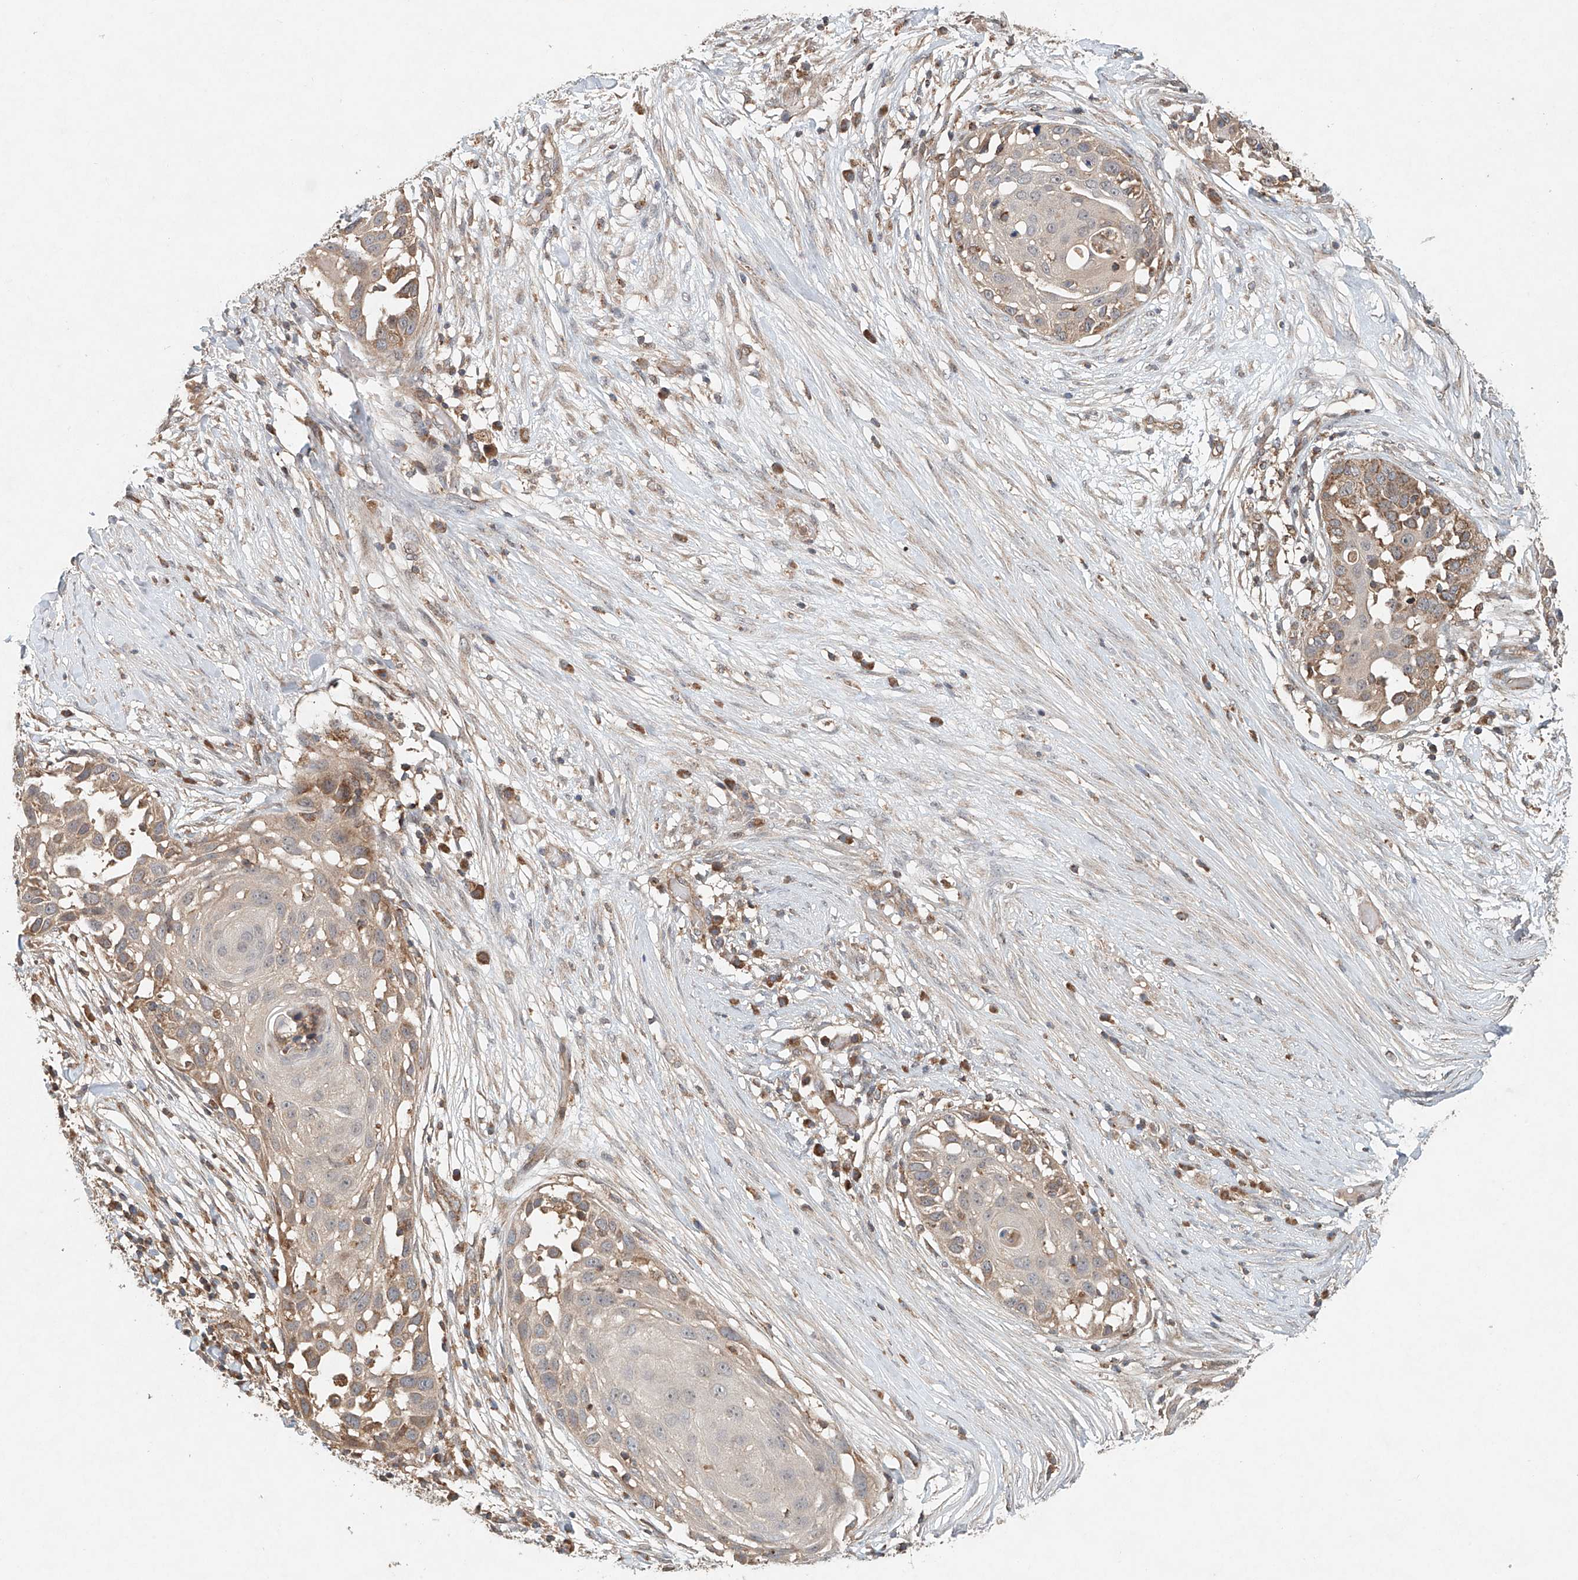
{"staining": {"intensity": "weak", "quantity": "<25%", "location": "cytoplasmic/membranous"}, "tissue": "skin cancer", "cell_type": "Tumor cells", "image_type": "cancer", "snomed": [{"axis": "morphology", "description": "Squamous cell carcinoma, NOS"}, {"axis": "topography", "description": "Skin"}], "caption": "This histopathology image is of skin cancer (squamous cell carcinoma) stained with immunohistochemistry to label a protein in brown with the nuclei are counter-stained blue. There is no staining in tumor cells.", "gene": "DCAF11", "patient": {"sex": "female", "age": 44}}